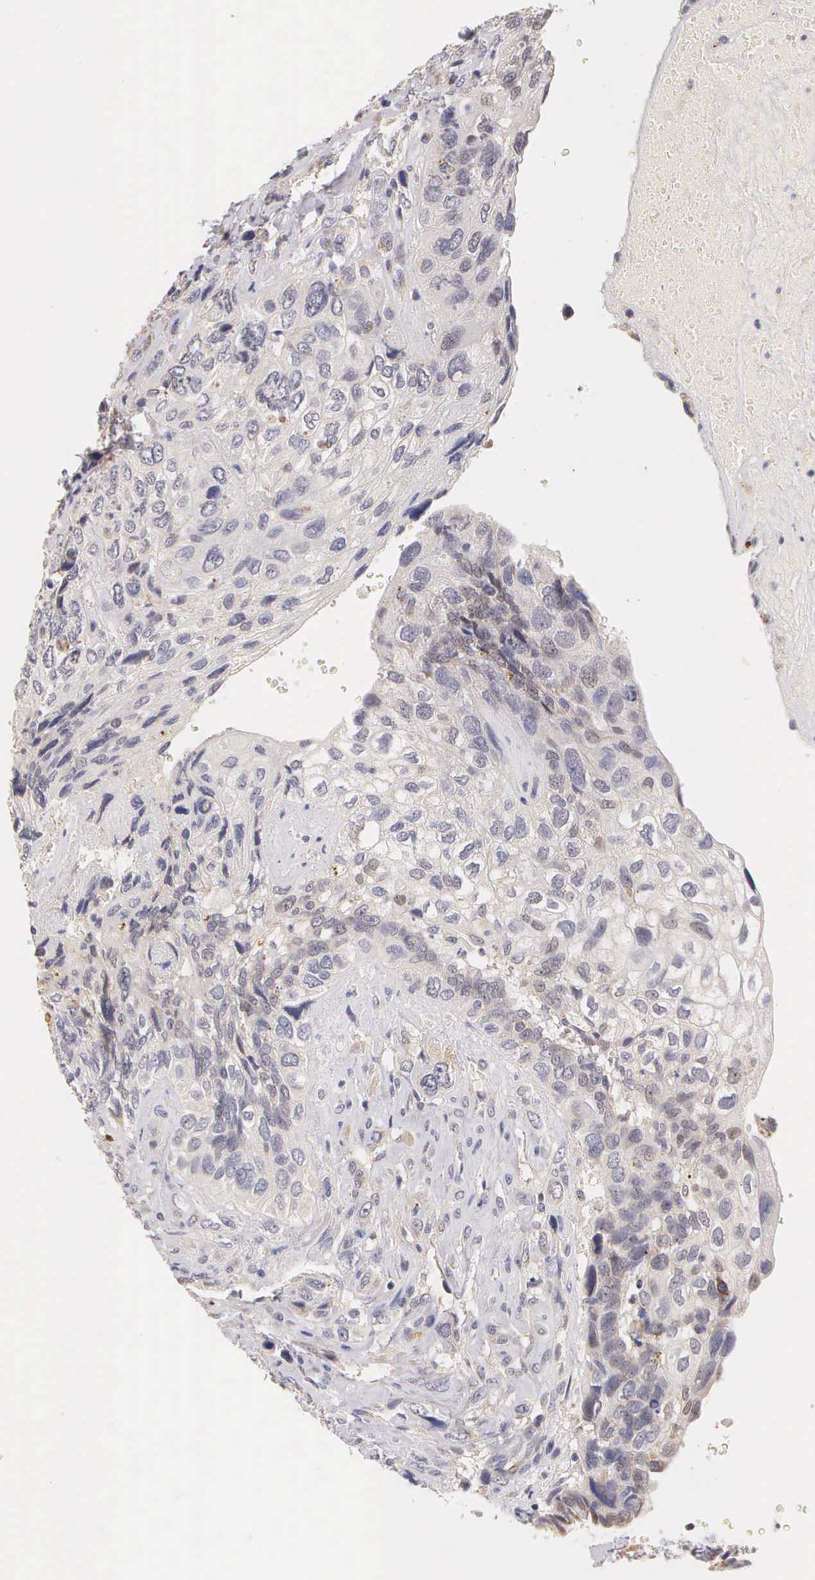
{"staining": {"intensity": "negative", "quantity": "none", "location": "none"}, "tissue": "breast cancer", "cell_type": "Tumor cells", "image_type": "cancer", "snomed": [{"axis": "morphology", "description": "Neoplasm, malignant, NOS"}, {"axis": "topography", "description": "Breast"}], "caption": "Breast neoplasm (malignant) stained for a protein using IHC demonstrates no expression tumor cells.", "gene": "ESR1", "patient": {"sex": "female", "age": 50}}